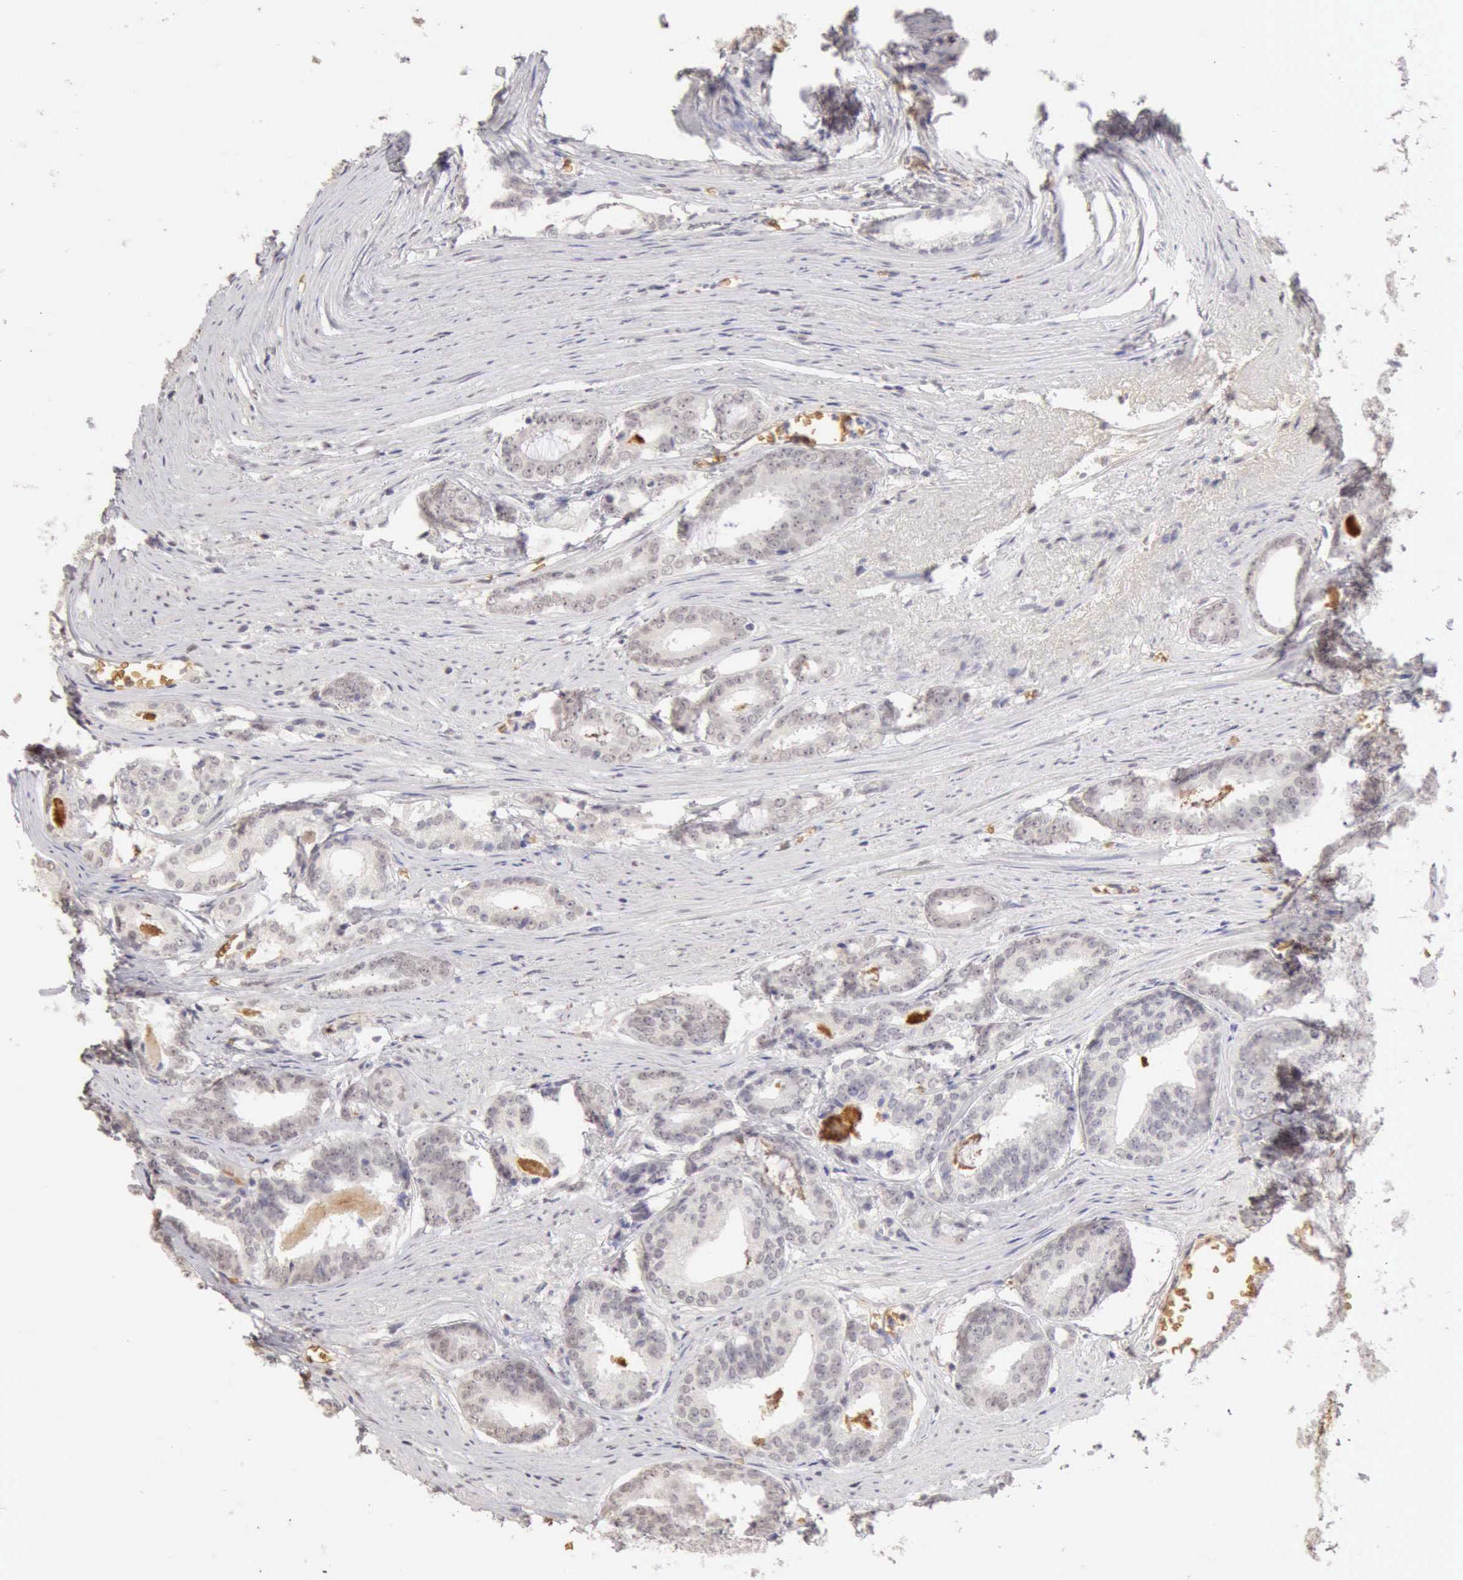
{"staining": {"intensity": "negative", "quantity": "none", "location": "none"}, "tissue": "prostate cancer", "cell_type": "Tumor cells", "image_type": "cancer", "snomed": [{"axis": "morphology", "description": "Adenocarcinoma, Medium grade"}, {"axis": "topography", "description": "Prostate"}], "caption": "This histopathology image is of prostate cancer stained with immunohistochemistry (IHC) to label a protein in brown with the nuclei are counter-stained blue. There is no staining in tumor cells.", "gene": "CFI", "patient": {"sex": "male", "age": 79}}